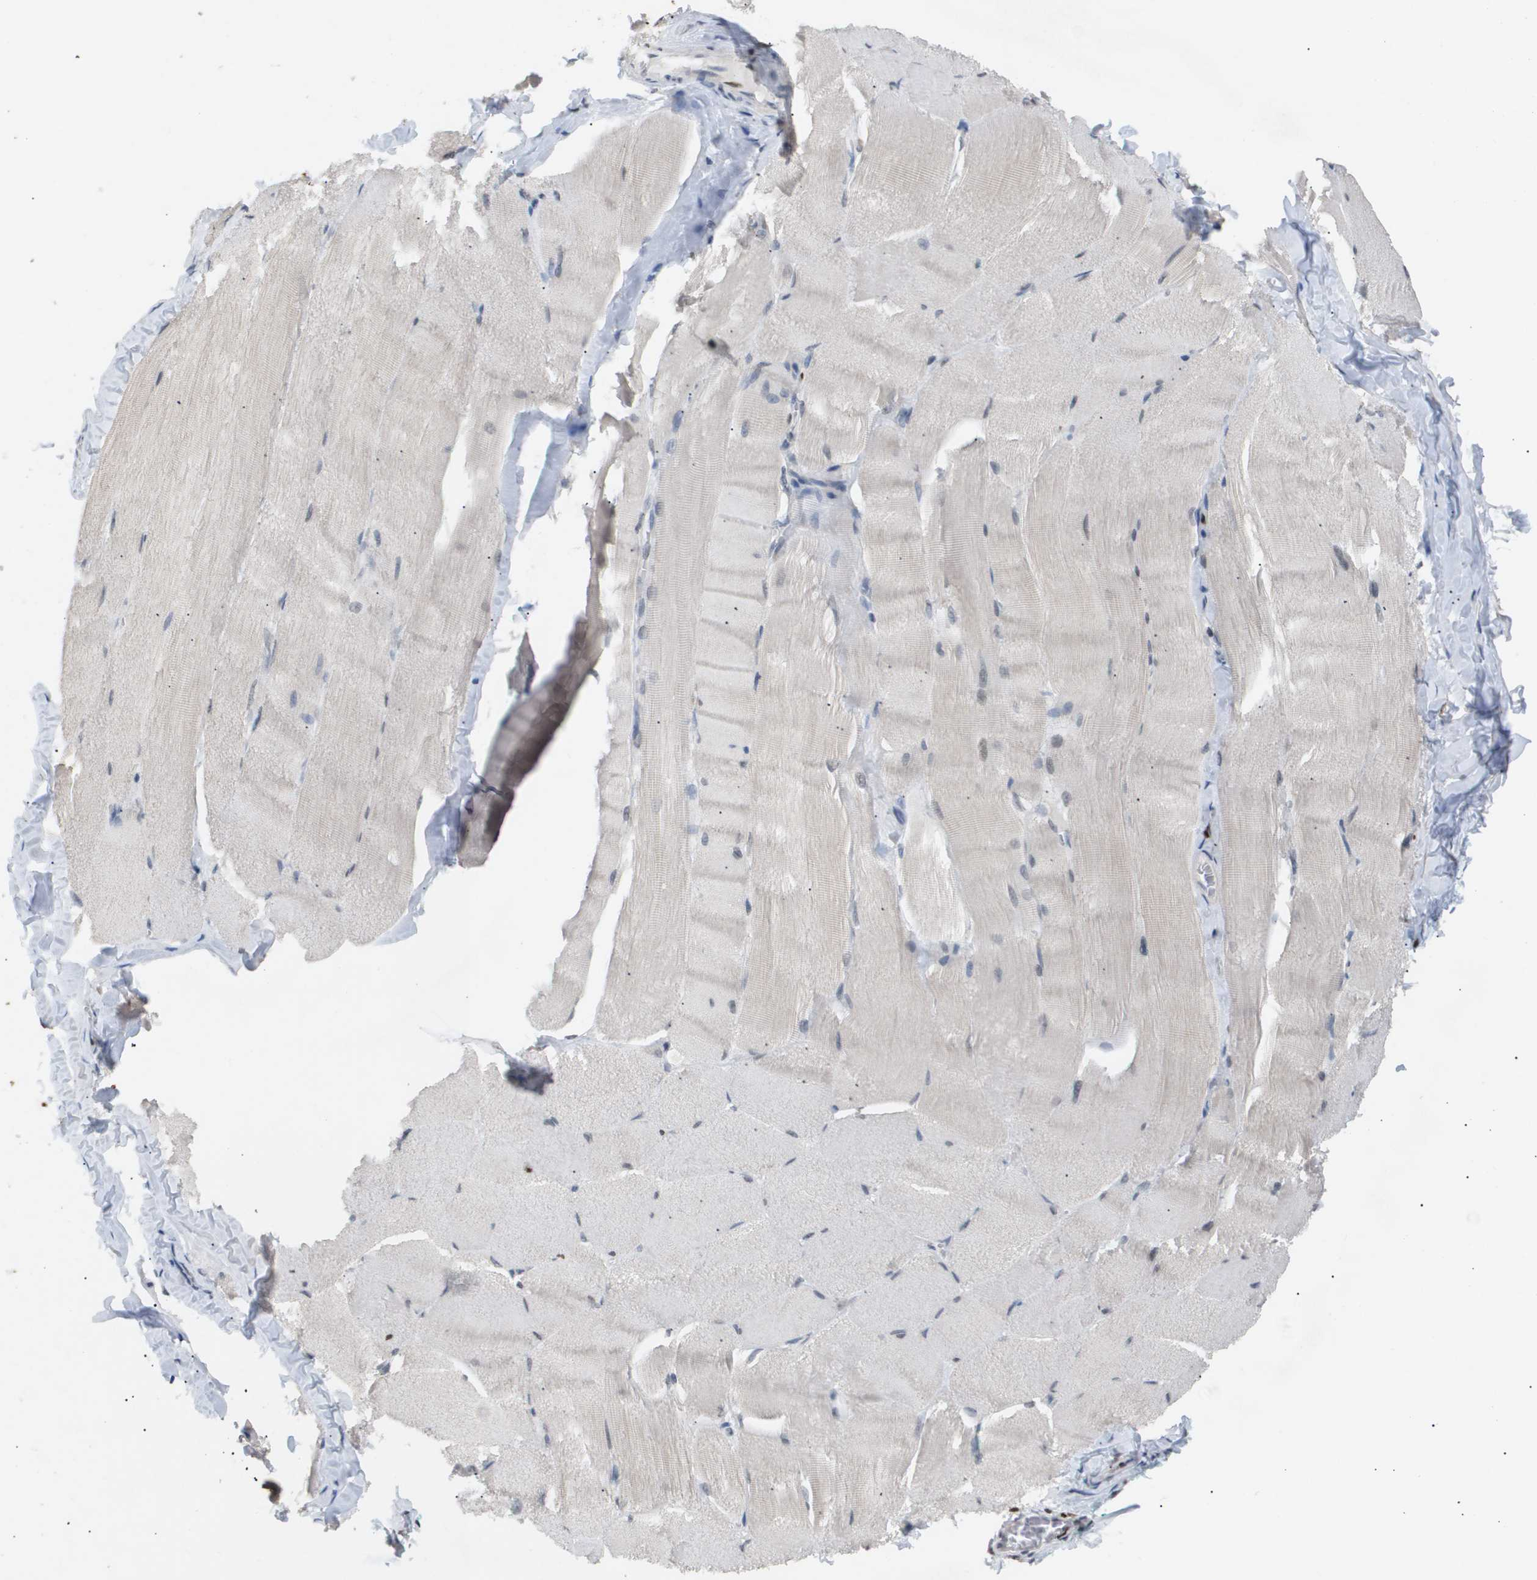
{"staining": {"intensity": "negative", "quantity": "none", "location": "none"}, "tissue": "skeletal muscle", "cell_type": "Myocytes", "image_type": "normal", "snomed": [{"axis": "morphology", "description": "Normal tissue, NOS"}, {"axis": "morphology", "description": "Squamous cell carcinoma, NOS"}, {"axis": "topography", "description": "Skeletal muscle"}], "caption": "IHC histopathology image of normal skeletal muscle: human skeletal muscle stained with DAB (3,3'-diaminobenzidine) reveals no significant protein staining in myocytes.", "gene": "ANAPC2", "patient": {"sex": "male", "age": 51}}